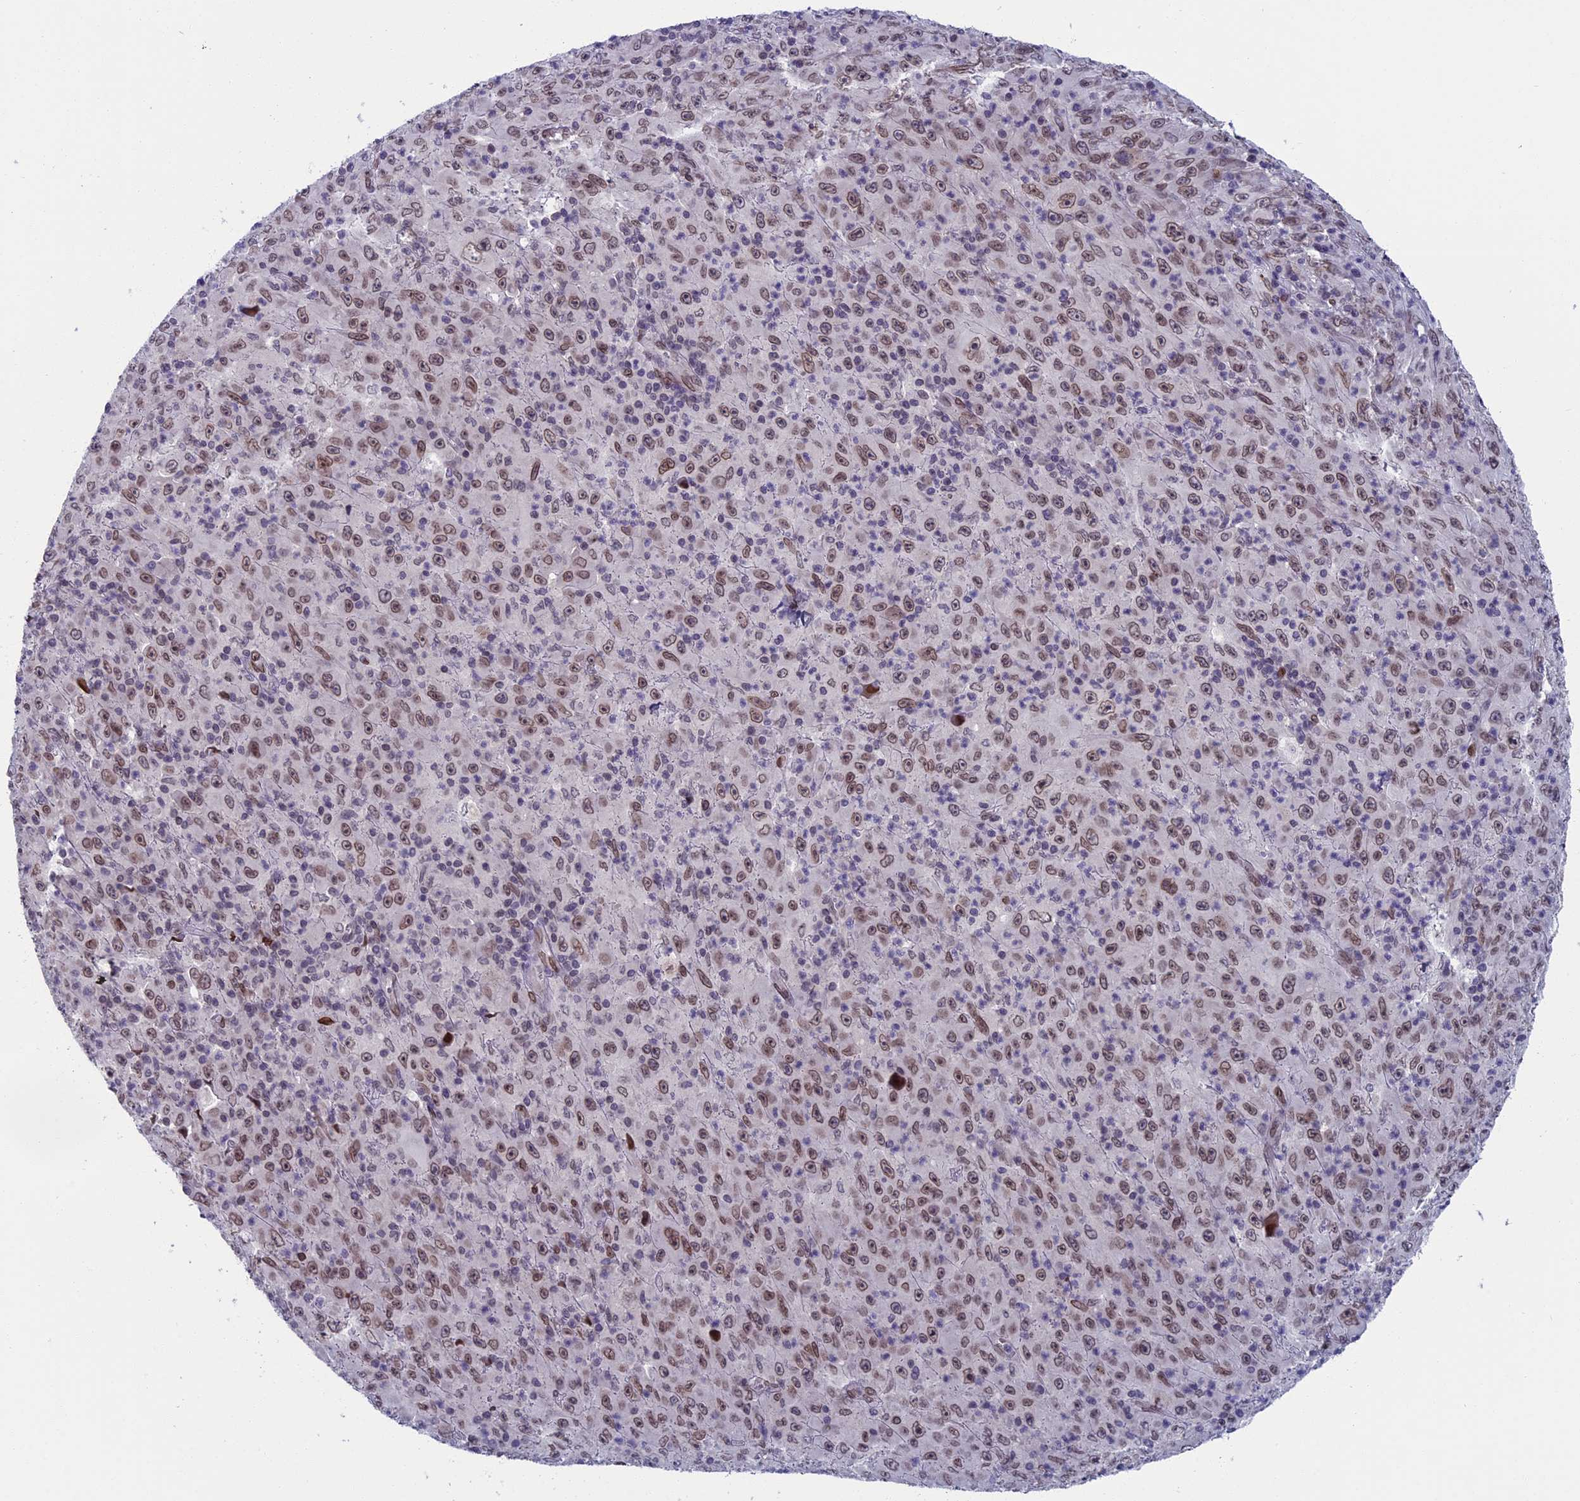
{"staining": {"intensity": "moderate", "quantity": ">75%", "location": "cytoplasmic/membranous,nuclear"}, "tissue": "melanoma", "cell_type": "Tumor cells", "image_type": "cancer", "snomed": [{"axis": "morphology", "description": "Malignant melanoma, Metastatic site"}, {"axis": "topography", "description": "Skin"}], "caption": "Immunohistochemistry histopathology image of neoplastic tissue: human malignant melanoma (metastatic site) stained using IHC exhibits medium levels of moderate protein expression localized specifically in the cytoplasmic/membranous and nuclear of tumor cells, appearing as a cytoplasmic/membranous and nuclear brown color.", "gene": "GPSM1", "patient": {"sex": "female", "age": 56}}